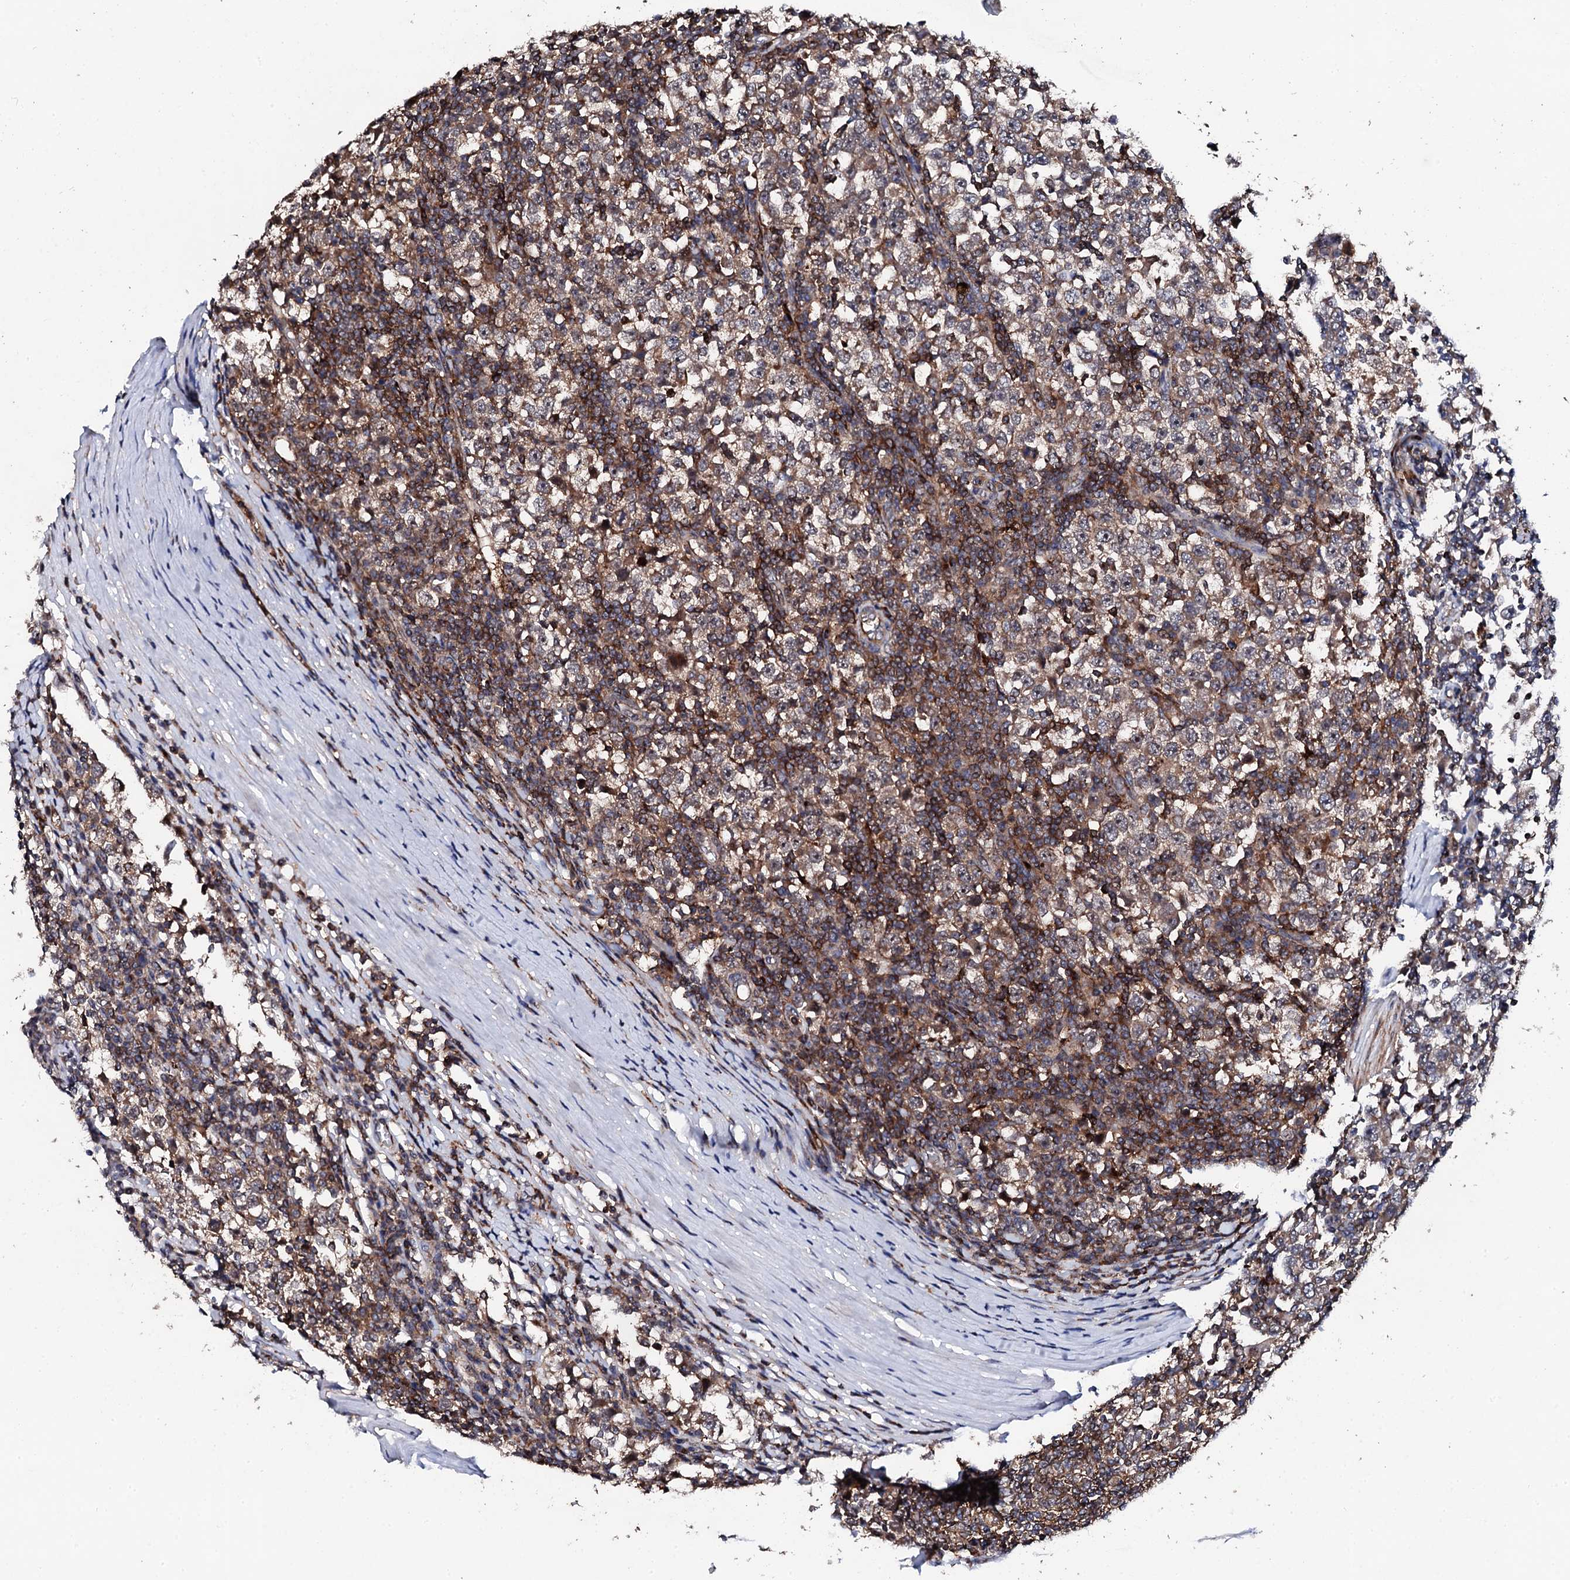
{"staining": {"intensity": "moderate", "quantity": "25%-75%", "location": "cytoplasmic/membranous"}, "tissue": "testis cancer", "cell_type": "Tumor cells", "image_type": "cancer", "snomed": [{"axis": "morphology", "description": "Seminoma, NOS"}, {"axis": "topography", "description": "Testis"}], "caption": "Testis cancer stained with IHC shows moderate cytoplasmic/membranous positivity in approximately 25%-75% of tumor cells.", "gene": "GTPBP4", "patient": {"sex": "male", "age": 65}}